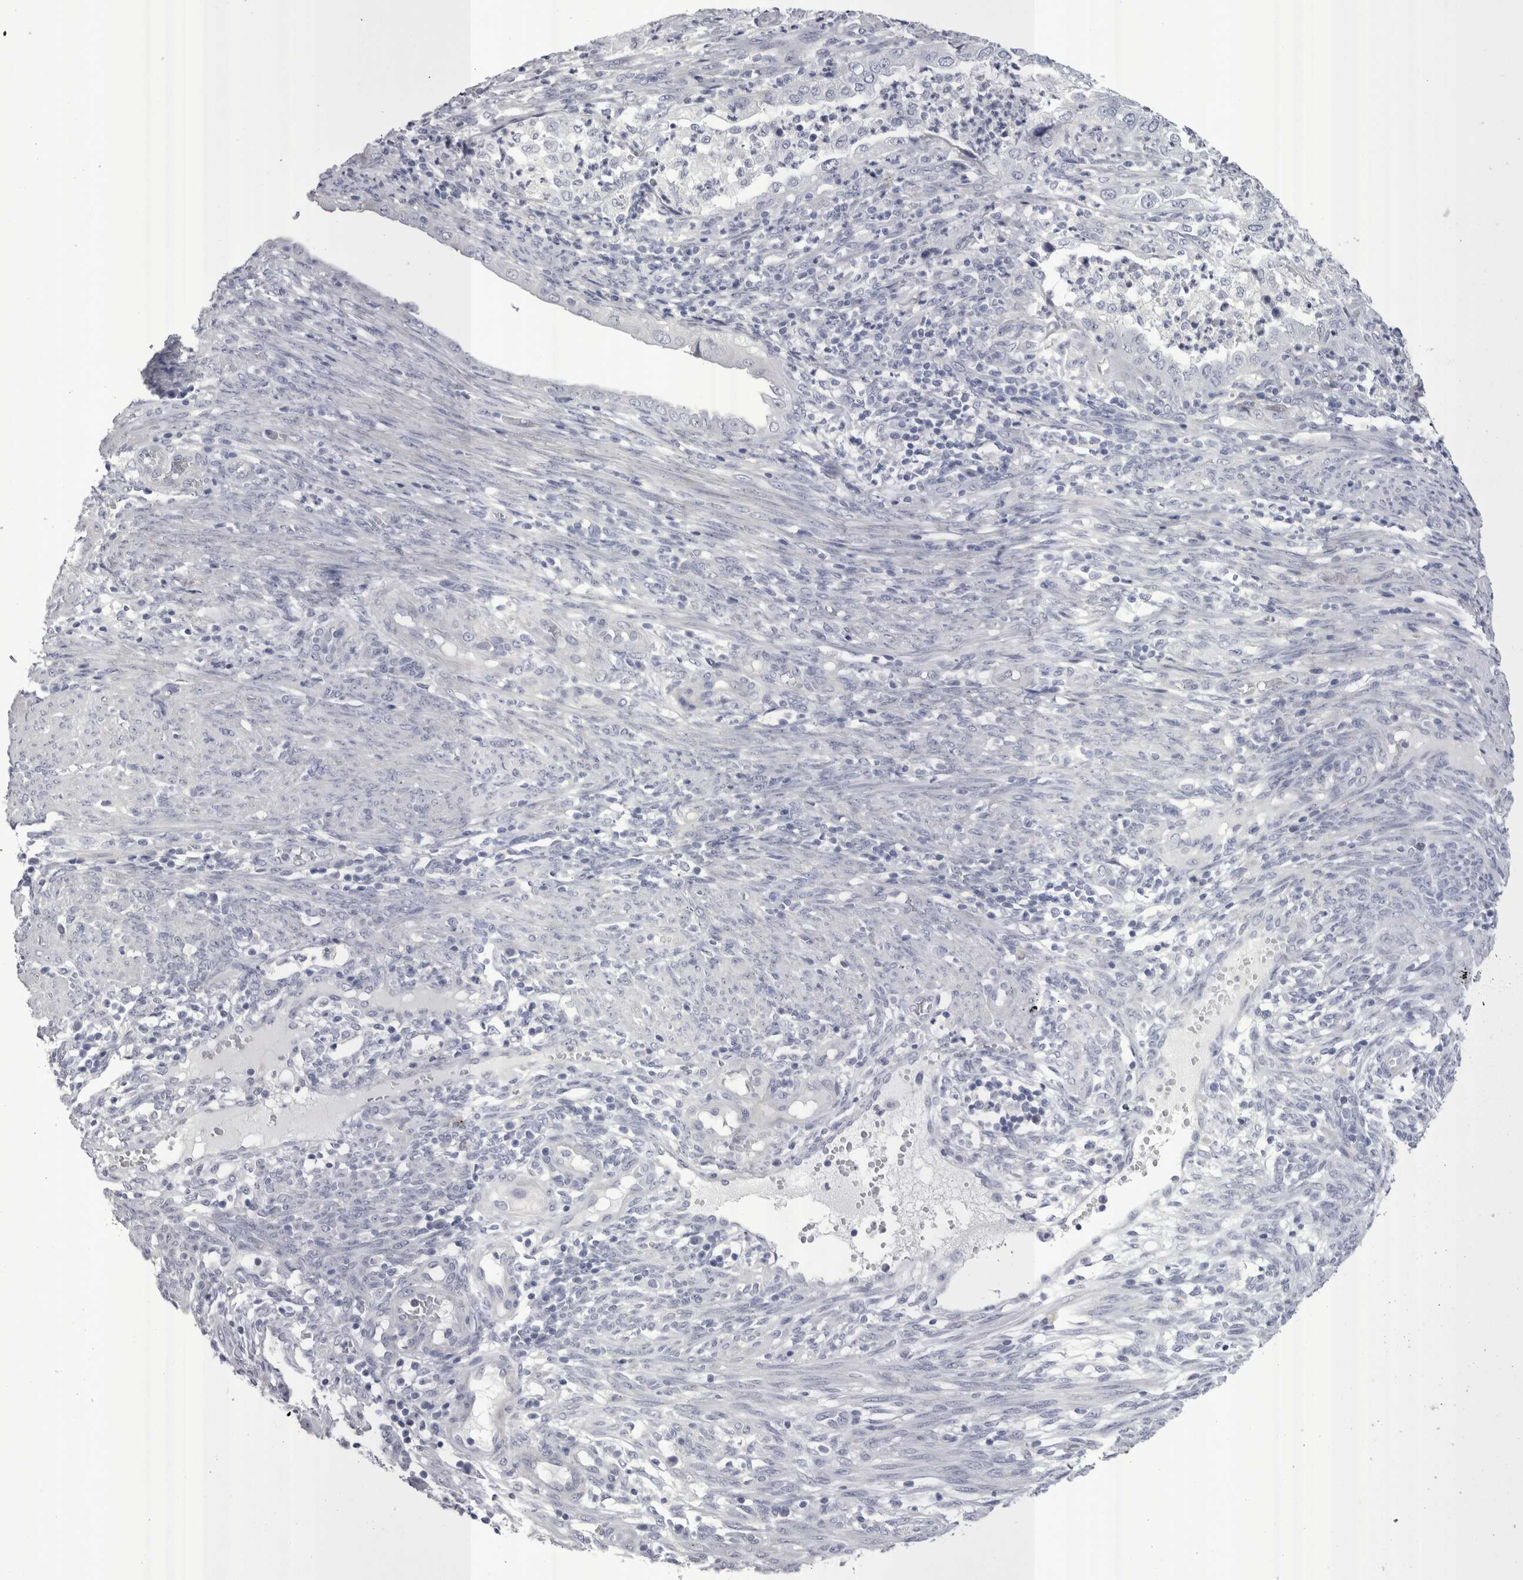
{"staining": {"intensity": "negative", "quantity": "none", "location": "none"}, "tissue": "endometrial cancer", "cell_type": "Tumor cells", "image_type": "cancer", "snomed": [{"axis": "morphology", "description": "Adenocarcinoma, NOS"}, {"axis": "topography", "description": "Endometrium"}], "caption": "Immunohistochemical staining of endometrial adenocarcinoma reveals no significant staining in tumor cells. The staining was performed using DAB (3,3'-diaminobenzidine) to visualize the protein expression in brown, while the nuclei were stained in blue with hematoxylin (Magnification: 20x).", "gene": "PWP2", "patient": {"sex": "female", "age": 51}}